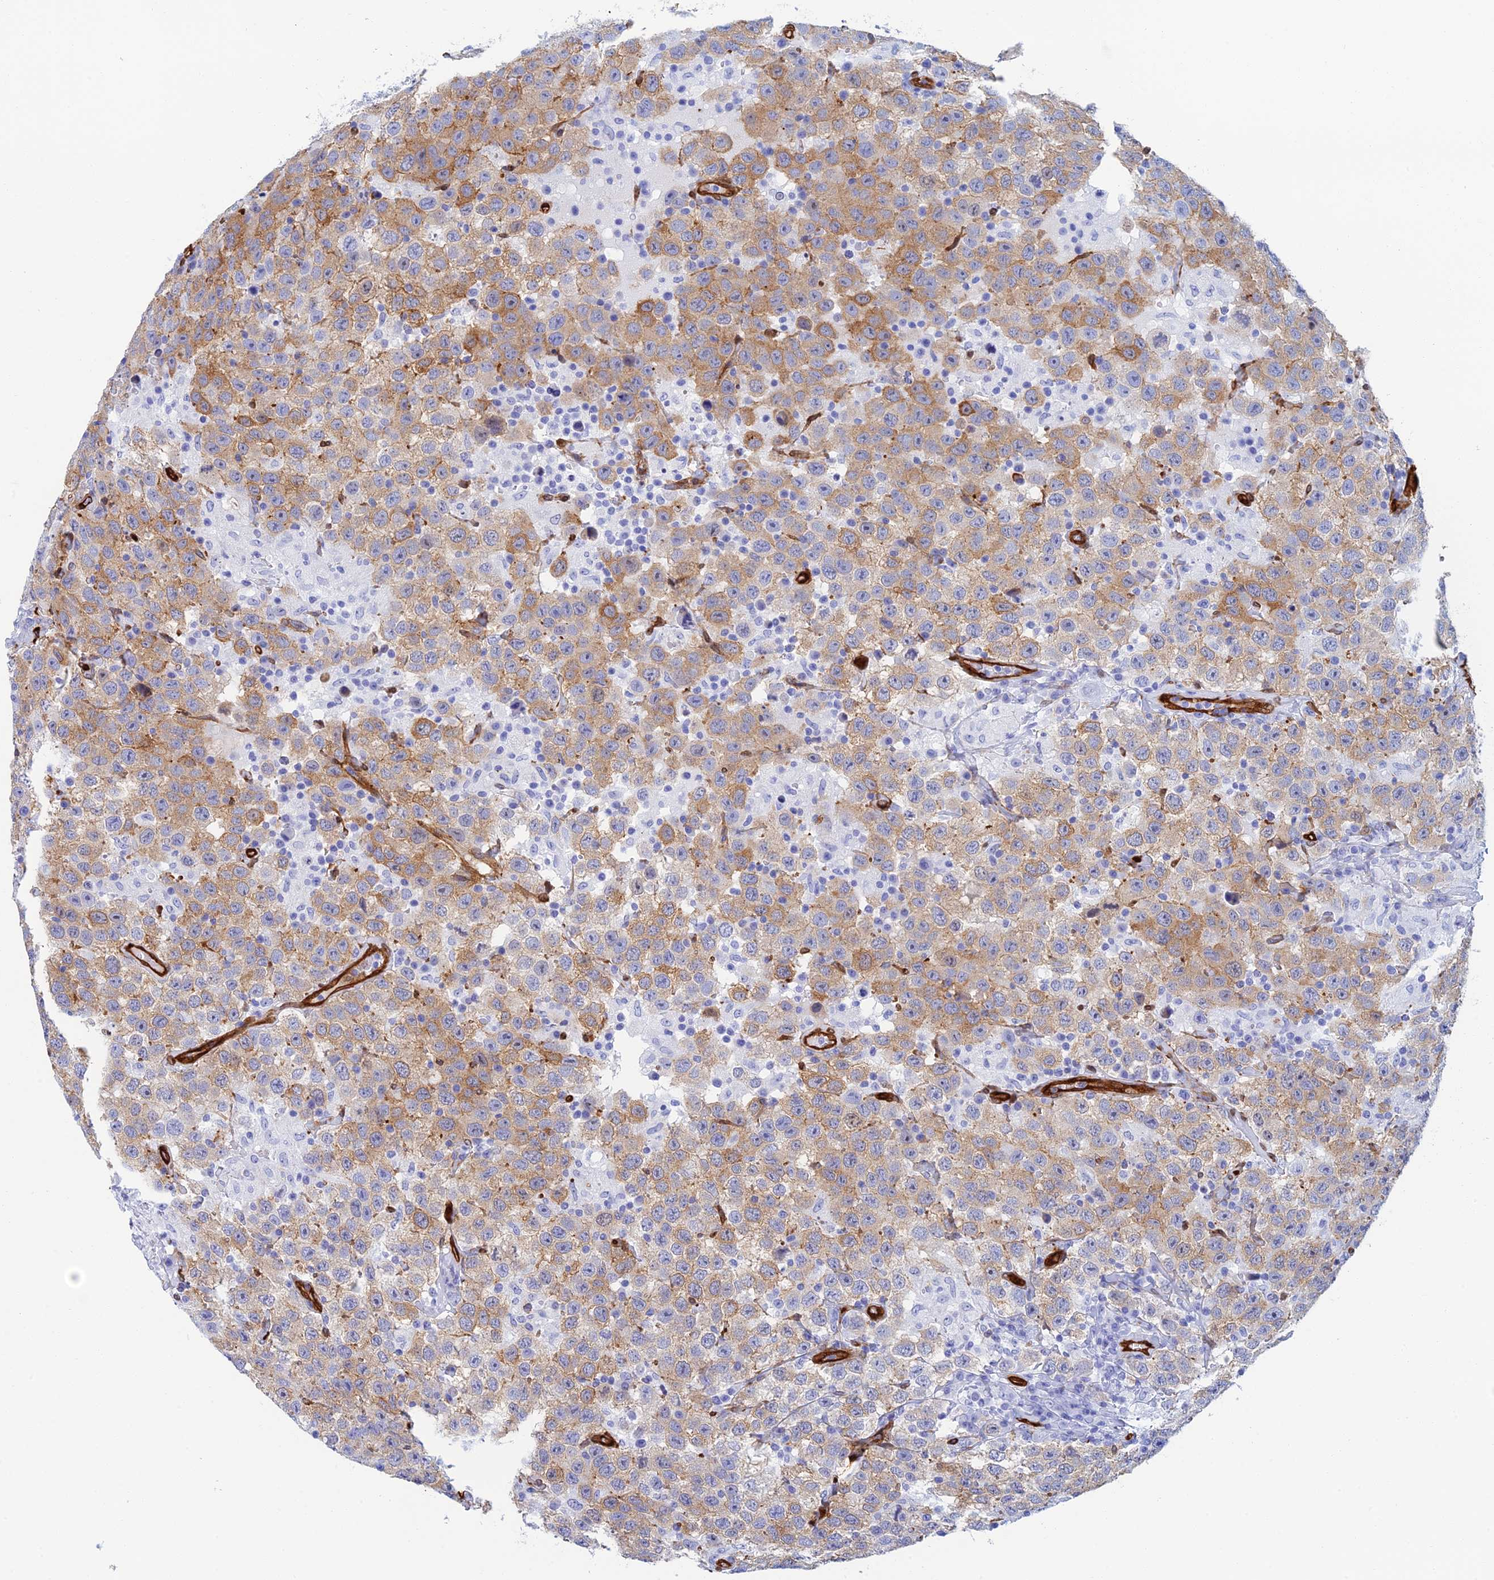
{"staining": {"intensity": "moderate", "quantity": ">75%", "location": "cytoplasmic/membranous"}, "tissue": "testis cancer", "cell_type": "Tumor cells", "image_type": "cancer", "snomed": [{"axis": "morphology", "description": "Seminoma, NOS"}, {"axis": "topography", "description": "Testis"}], "caption": "Immunohistochemistry photomicrograph of neoplastic tissue: human testis cancer (seminoma) stained using IHC shows medium levels of moderate protein expression localized specifically in the cytoplasmic/membranous of tumor cells, appearing as a cytoplasmic/membranous brown color.", "gene": "CRIP2", "patient": {"sex": "male", "age": 41}}